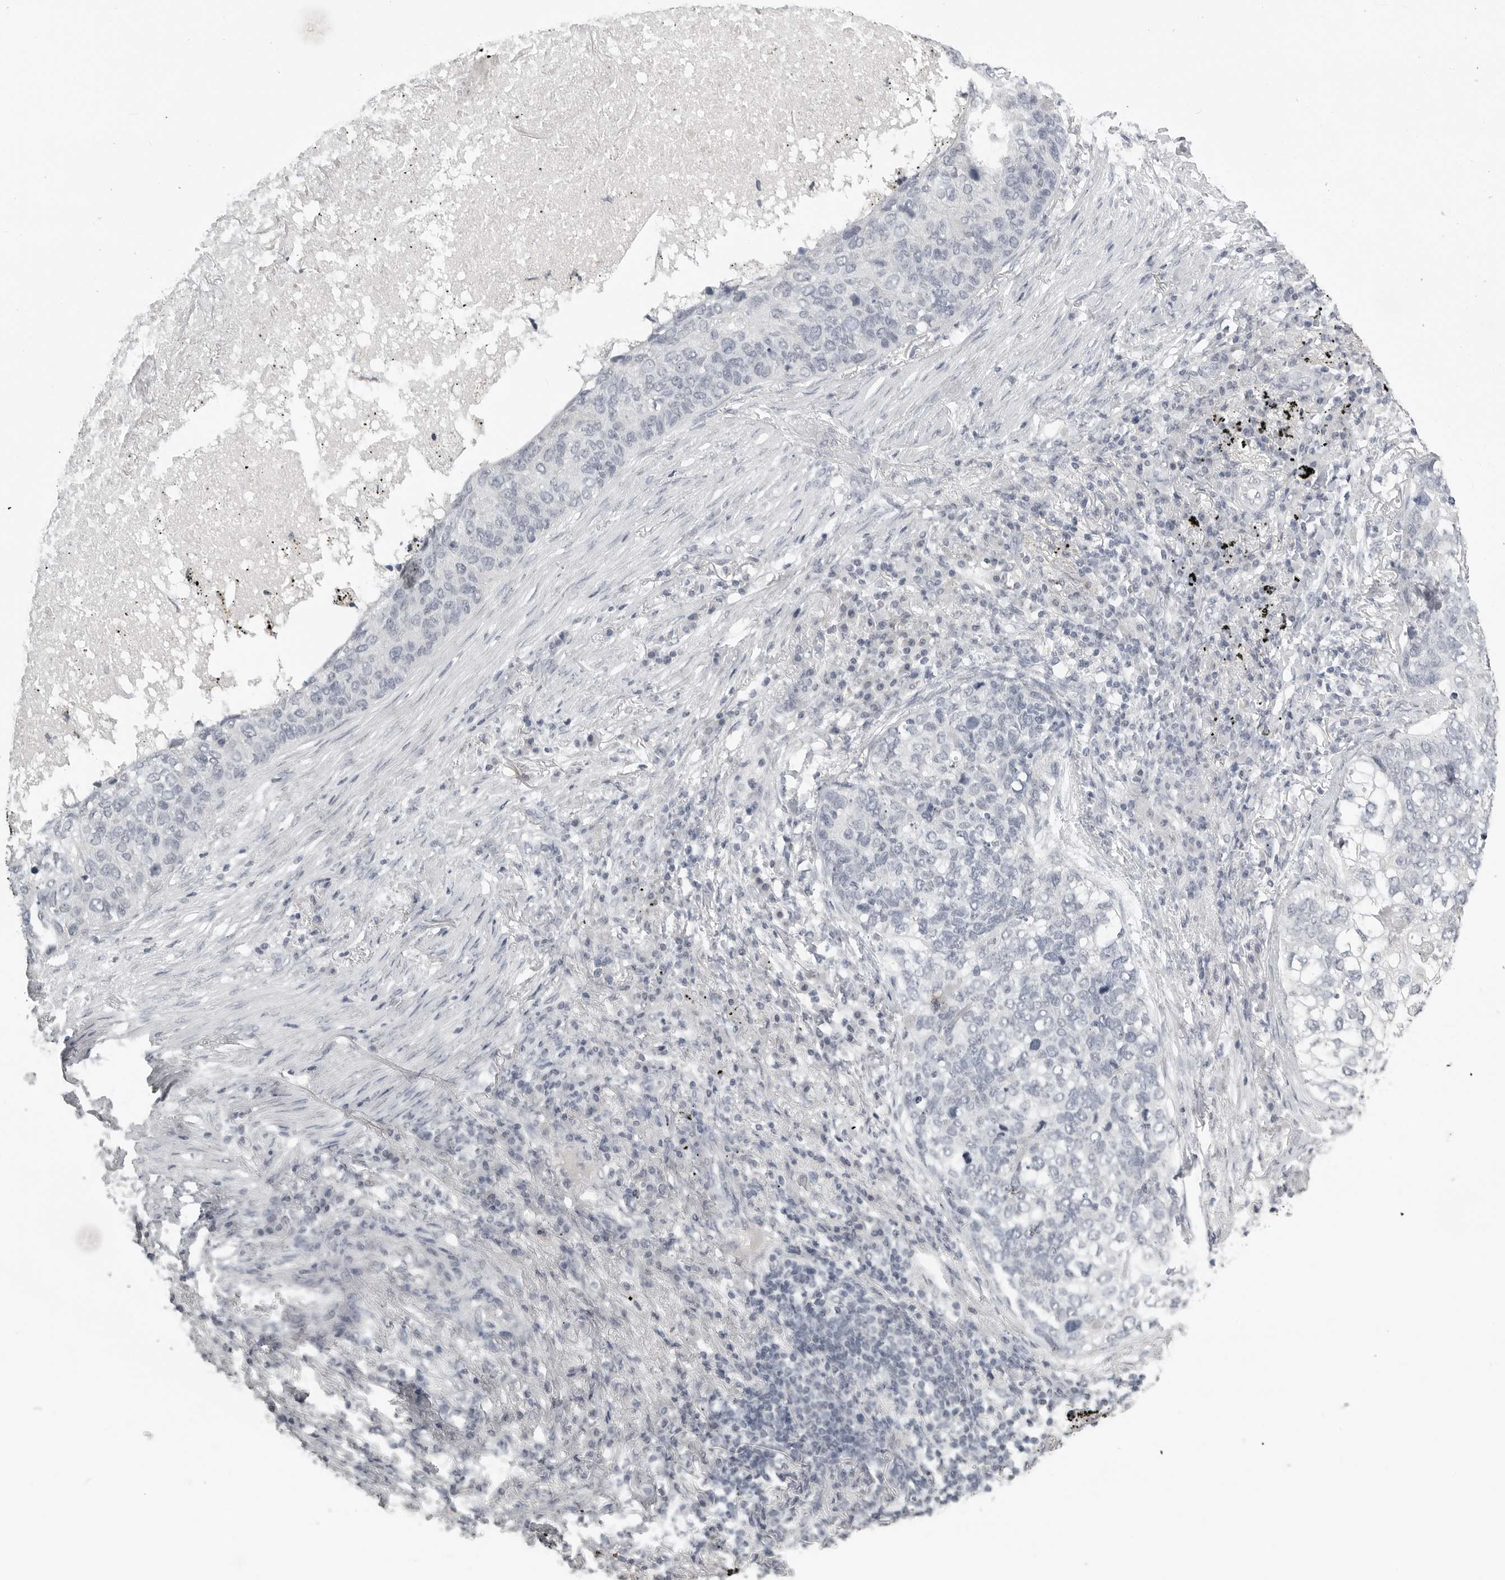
{"staining": {"intensity": "negative", "quantity": "none", "location": "none"}, "tissue": "lung cancer", "cell_type": "Tumor cells", "image_type": "cancer", "snomed": [{"axis": "morphology", "description": "Squamous cell carcinoma, NOS"}, {"axis": "topography", "description": "Lung"}], "caption": "Micrograph shows no protein positivity in tumor cells of lung cancer (squamous cell carcinoma) tissue.", "gene": "BPIFA1", "patient": {"sex": "female", "age": 63}}